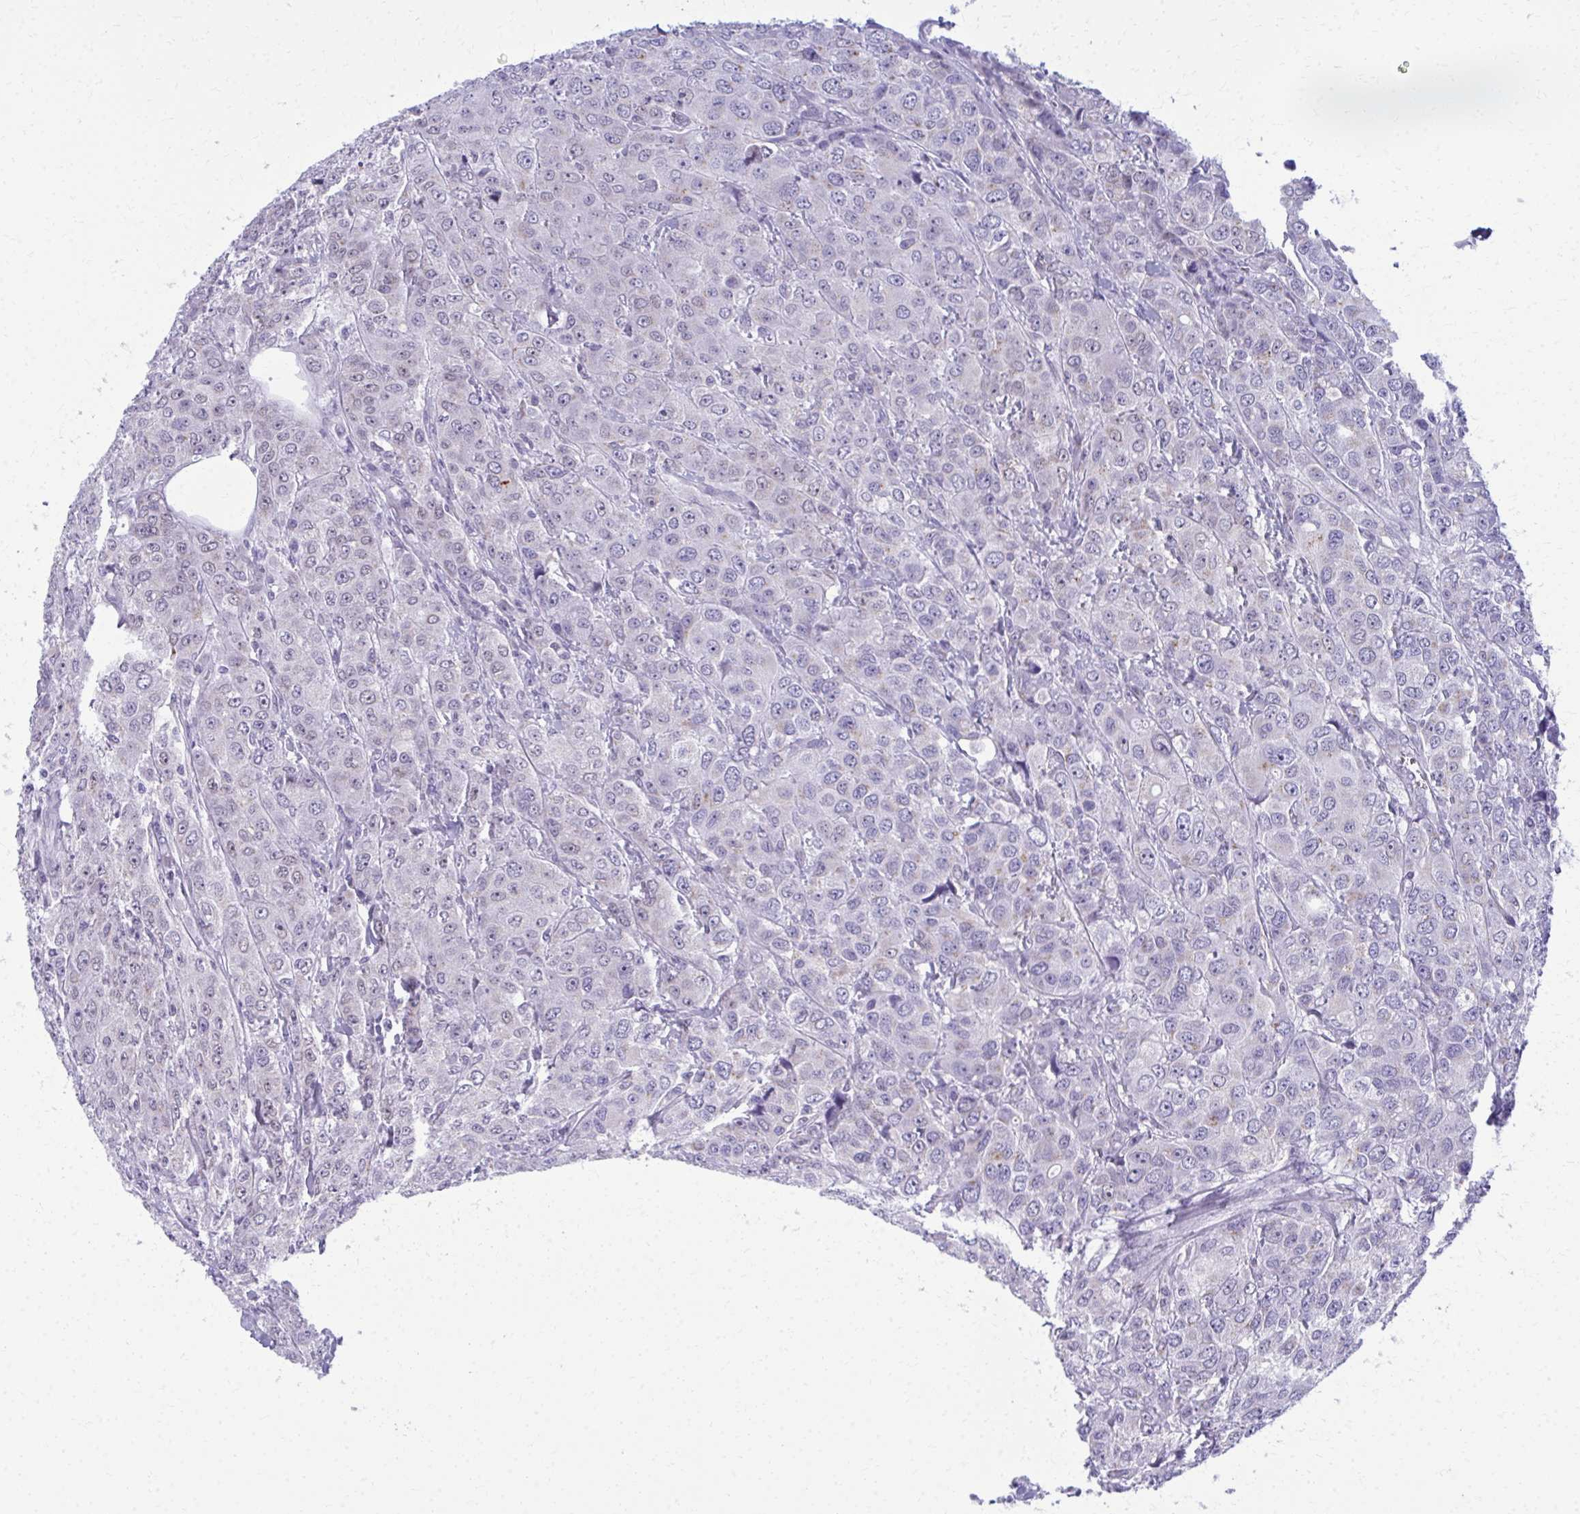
{"staining": {"intensity": "weak", "quantity": "<25%", "location": "cytoplasmic/membranous"}, "tissue": "breast cancer", "cell_type": "Tumor cells", "image_type": "cancer", "snomed": [{"axis": "morphology", "description": "Duct carcinoma"}, {"axis": "topography", "description": "Breast"}], "caption": "Immunohistochemistry image of neoplastic tissue: human breast infiltrating ductal carcinoma stained with DAB demonstrates no significant protein expression in tumor cells.", "gene": "SCLY", "patient": {"sex": "female", "age": 43}}